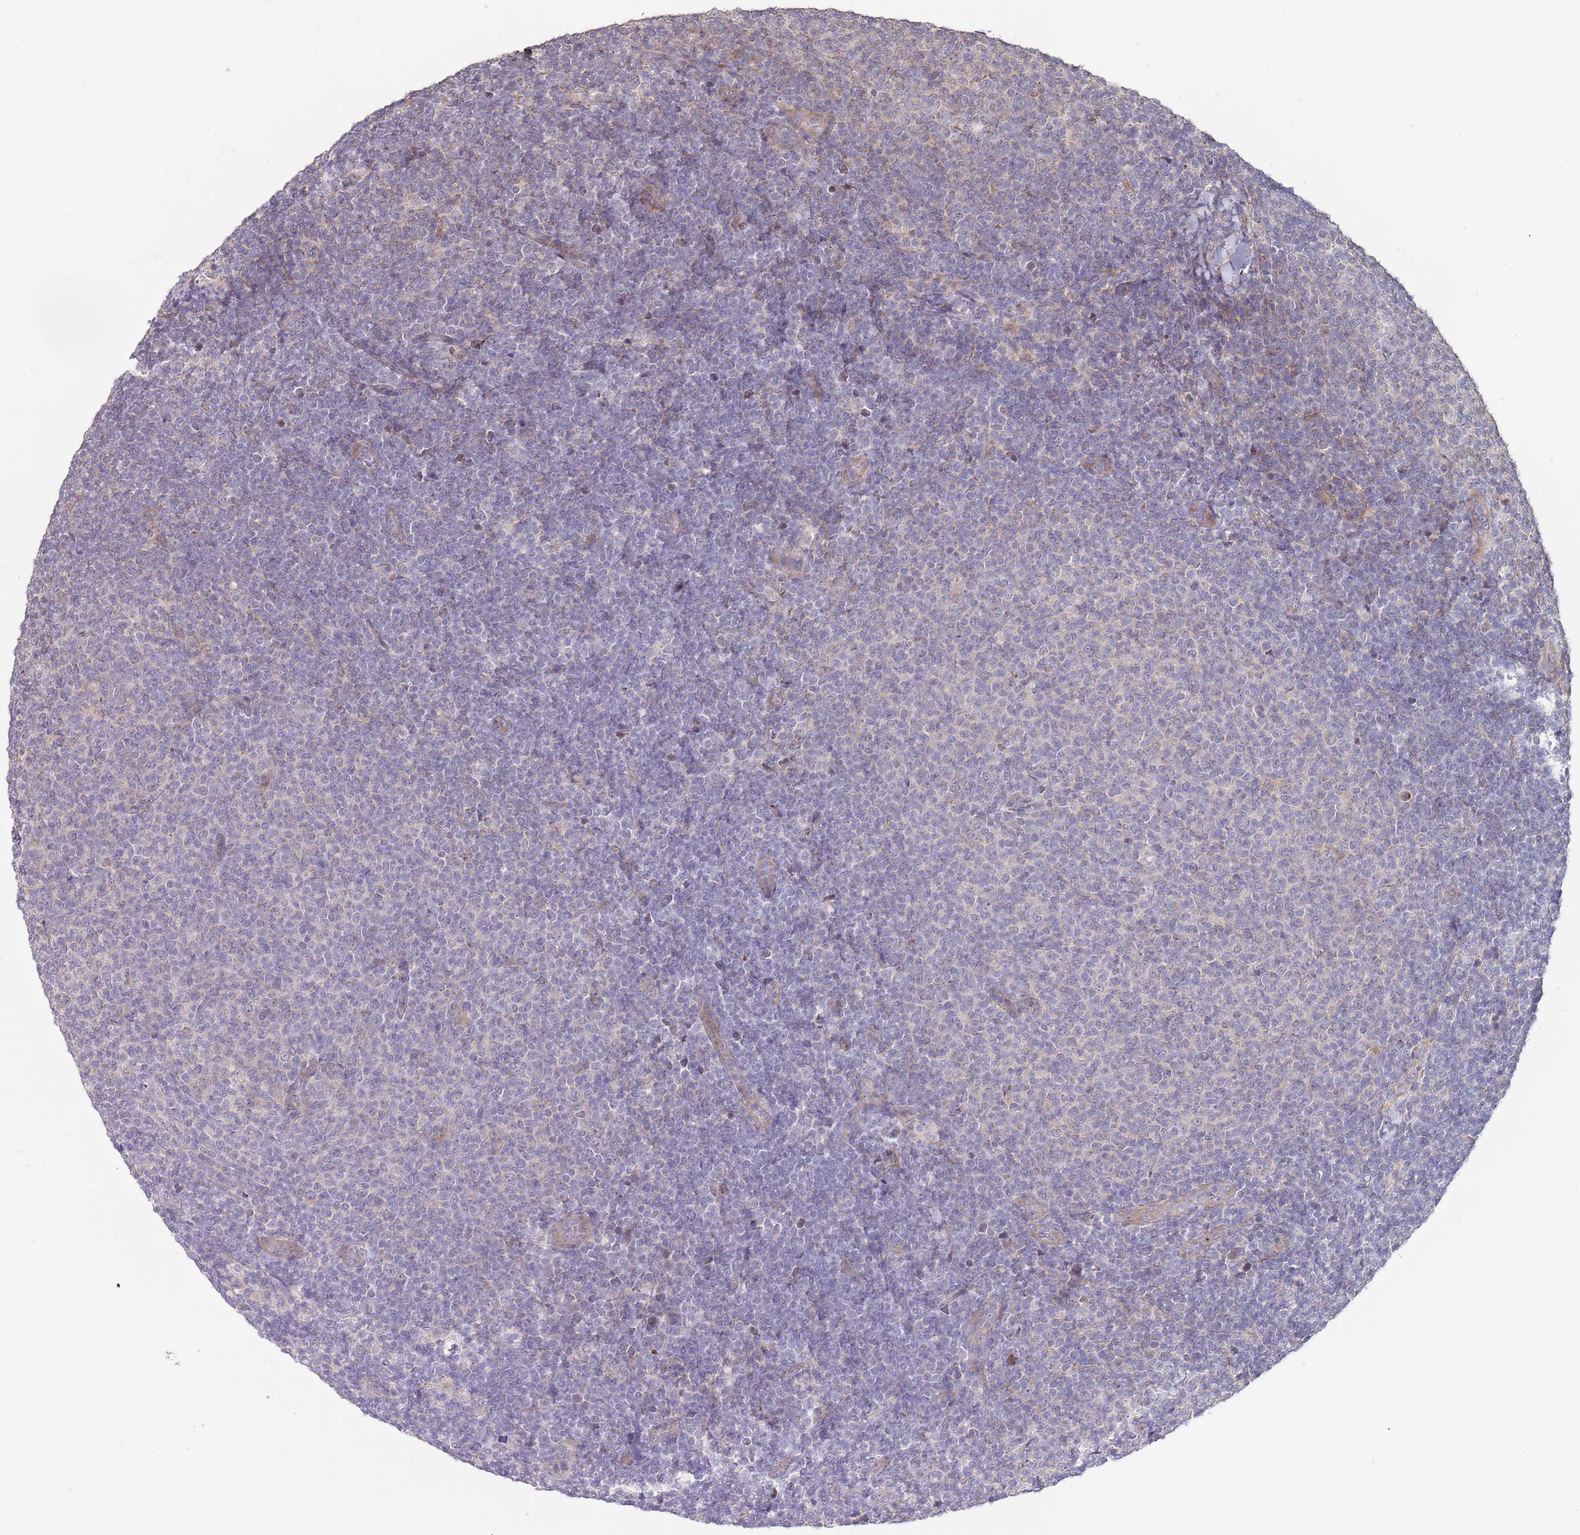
{"staining": {"intensity": "negative", "quantity": "none", "location": "none"}, "tissue": "lymphoma", "cell_type": "Tumor cells", "image_type": "cancer", "snomed": [{"axis": "morphology", "description": "Malignant lymphoma, non-Hodgkin's type, Low grade"}, {"axis": "topography", "description": "Lymph node"}], "caption": "Human lymphoma stained for a protein using immunohistochemistry (IHC) demonstrates no positivity in tumor cells.", "gene": "ABCC10", "patient": {"sex": "male", "age": 66}}